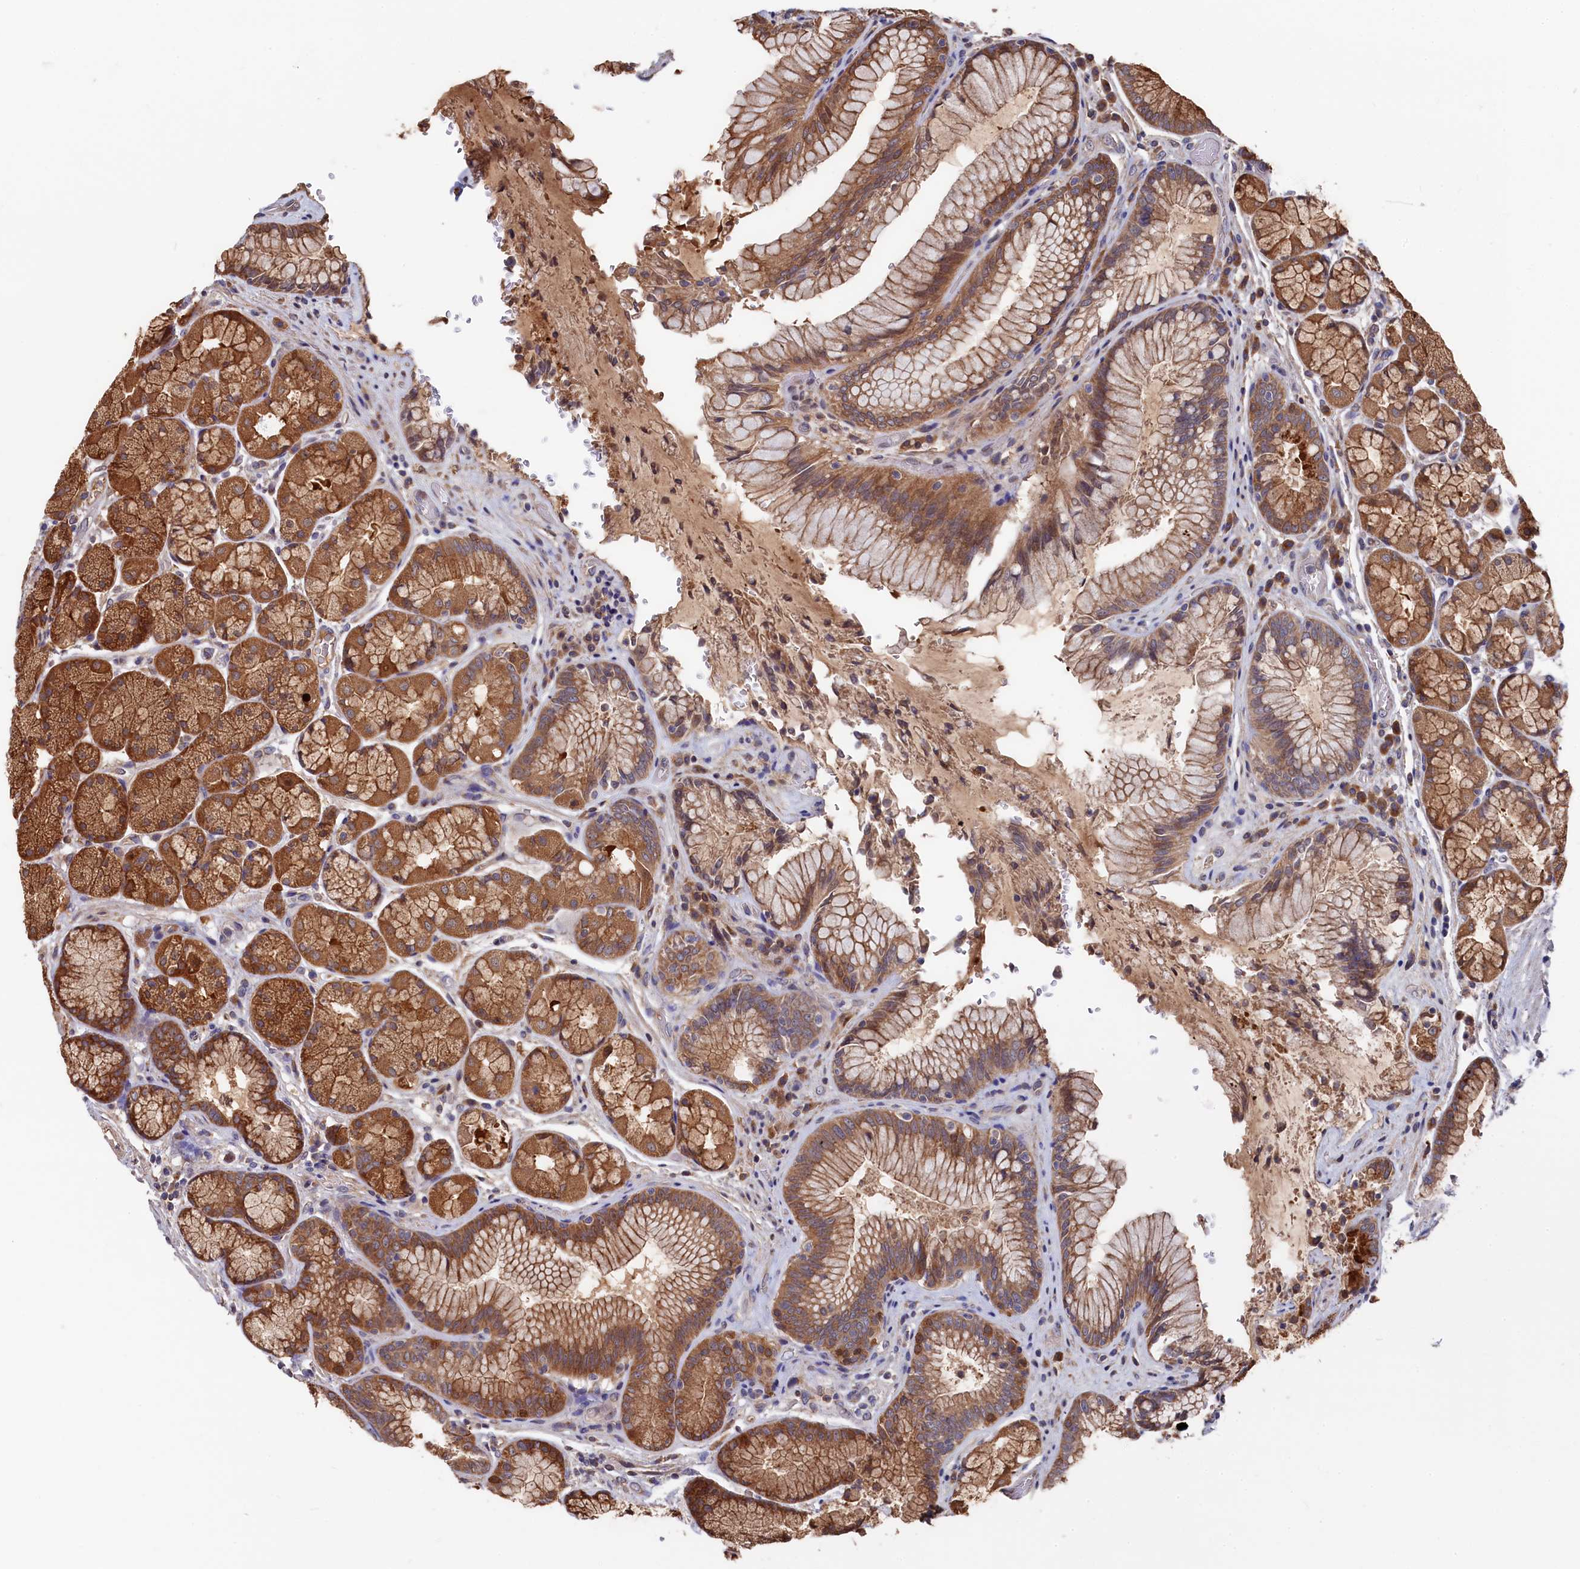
{"staining": {"intensity": "moderate", "quantity": ">75%", "location": "cytoplasmic/membranous"}, "tissue": "stomach", "cell_type": "Glandular cells", "image_type": "normal", "snomed": [{"axis": "morphology", "description": "Normal tissue, NOS"}, {"axis": "topography", "description": "Stomach"}], "caption": "Immunohistochemical staining of benign human stomach shows moderate cytoplasmic/membranous protein staining in approximately >75% of glandular cells.", "gene": "SLC12A4", "patient": {"sex": "male", "age": 63}}